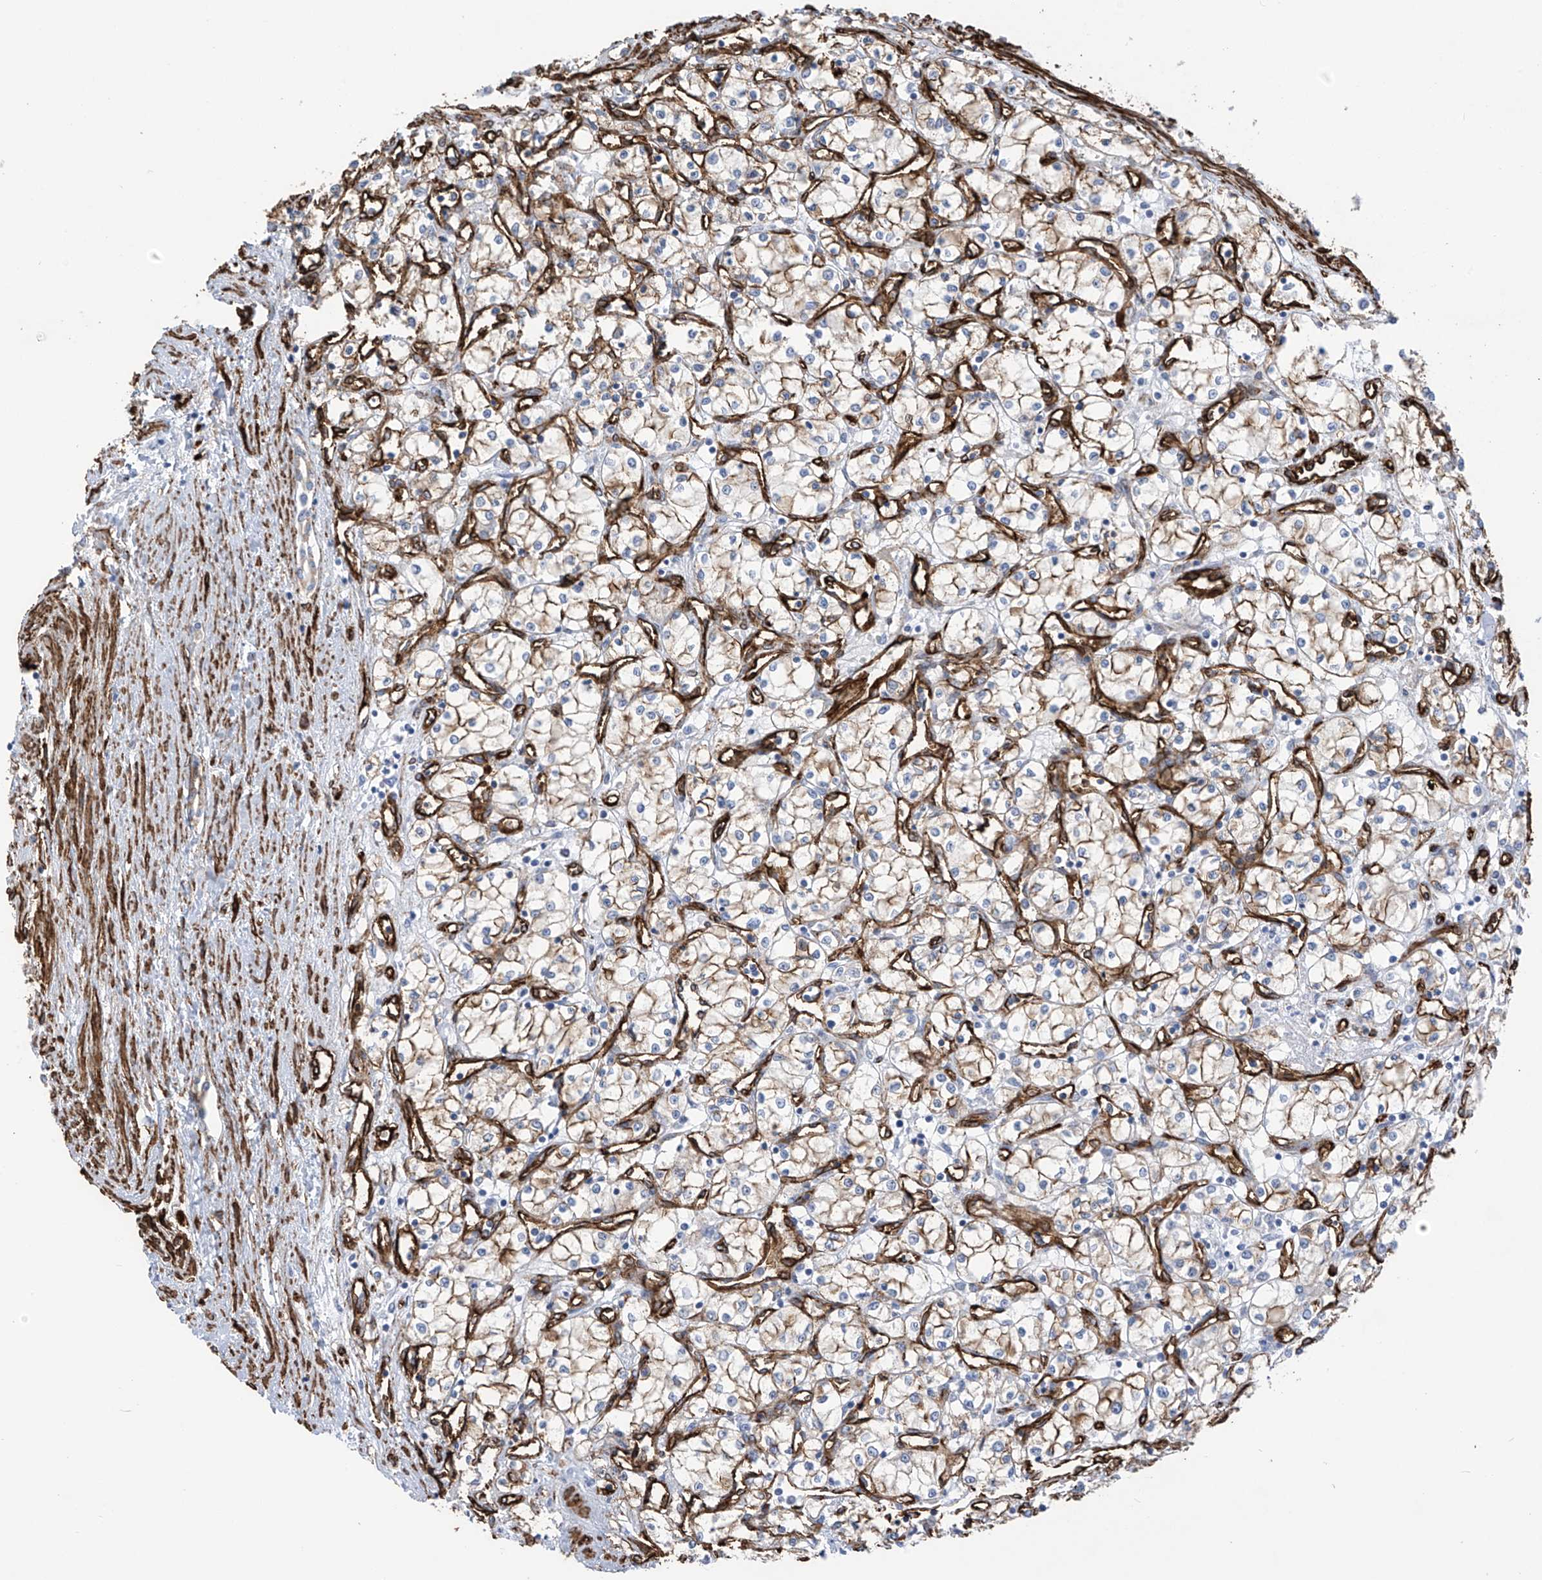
{"staining": {"intensity": "weak", "quantity": ">75%", "location": "cytoplasmic/membranous"}, "tissue": "renal cancer", "cell_type": "Tumor cells", "image_type": "cancer", "snomed": [{"axis": "morphology", "description": "Adenocarcinoma, NOS"}, {"axis": "topography", "description": "Kidney"}], "caption": "A histopathology image of human adenocarcinoma (renal) stained for a protein displays weak cytoplasmic/membranous brown staining in tumor cells. Nuclei are stained in blue.", "gene": "UBTD1", "patient": {"sex": "male", "age": 59}}